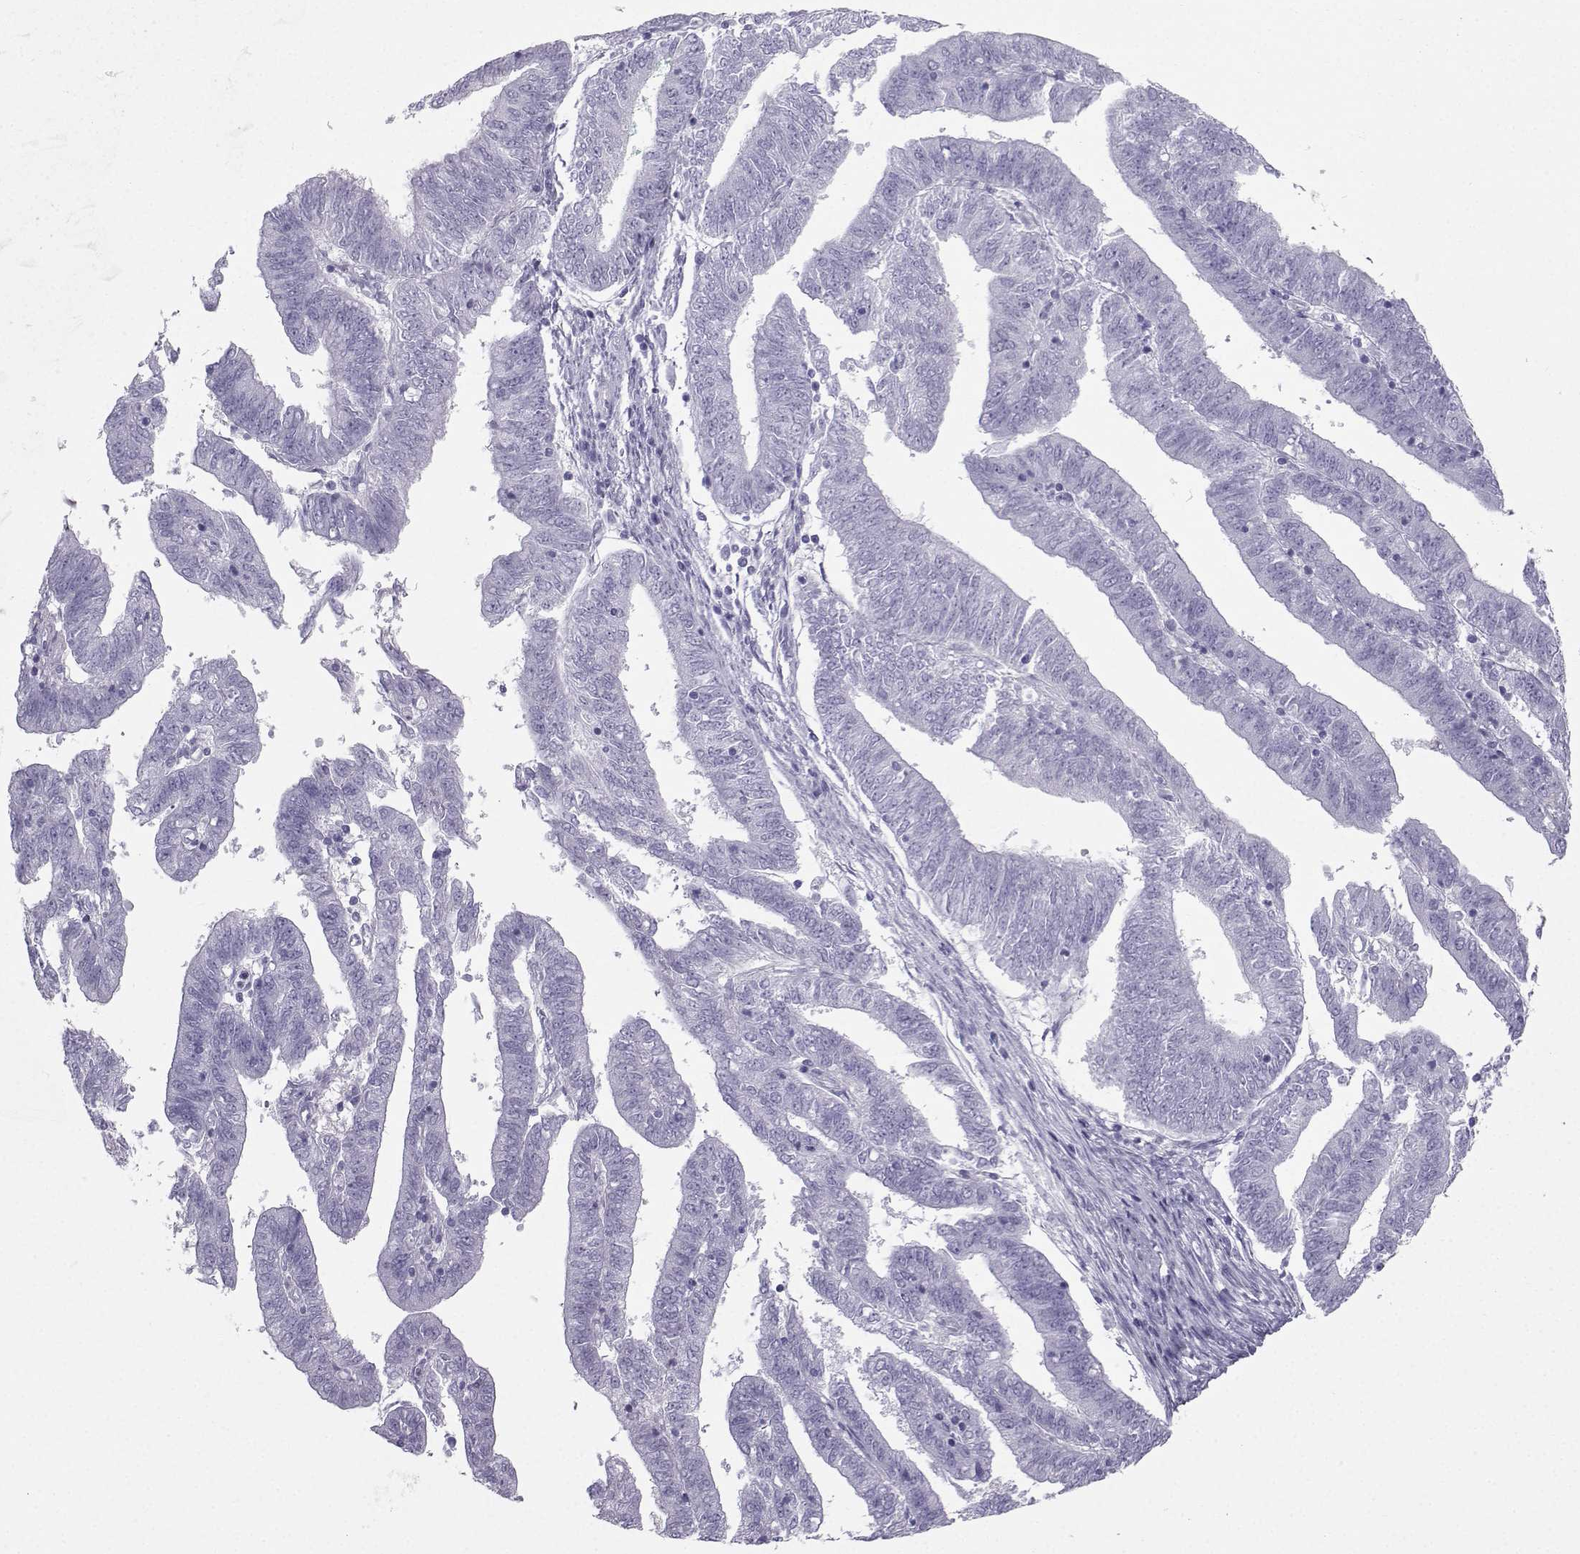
{"staining": {"intensity": "negative", "quantity": "none", "location": "none"}, "tissue": "endometrial cancer", "cell_type": "Tumor cells", "image_type": "cancer", "snomed": [{"axis": "morphology", "description": "Adenocarcinoma, NOS"}, {"axis": "topography", "description": "Endometrium"}], "caption": "This image is of adenocarcinoma (endometrial) stained with immunohistochemistry to label a protein in brown with the nuclei are counter-stained blue. There is no staining in tumor cells. (DAB IHC, high magnification).", "gene": "IQCD", "patient": {"sex": "female", "age": 82}}